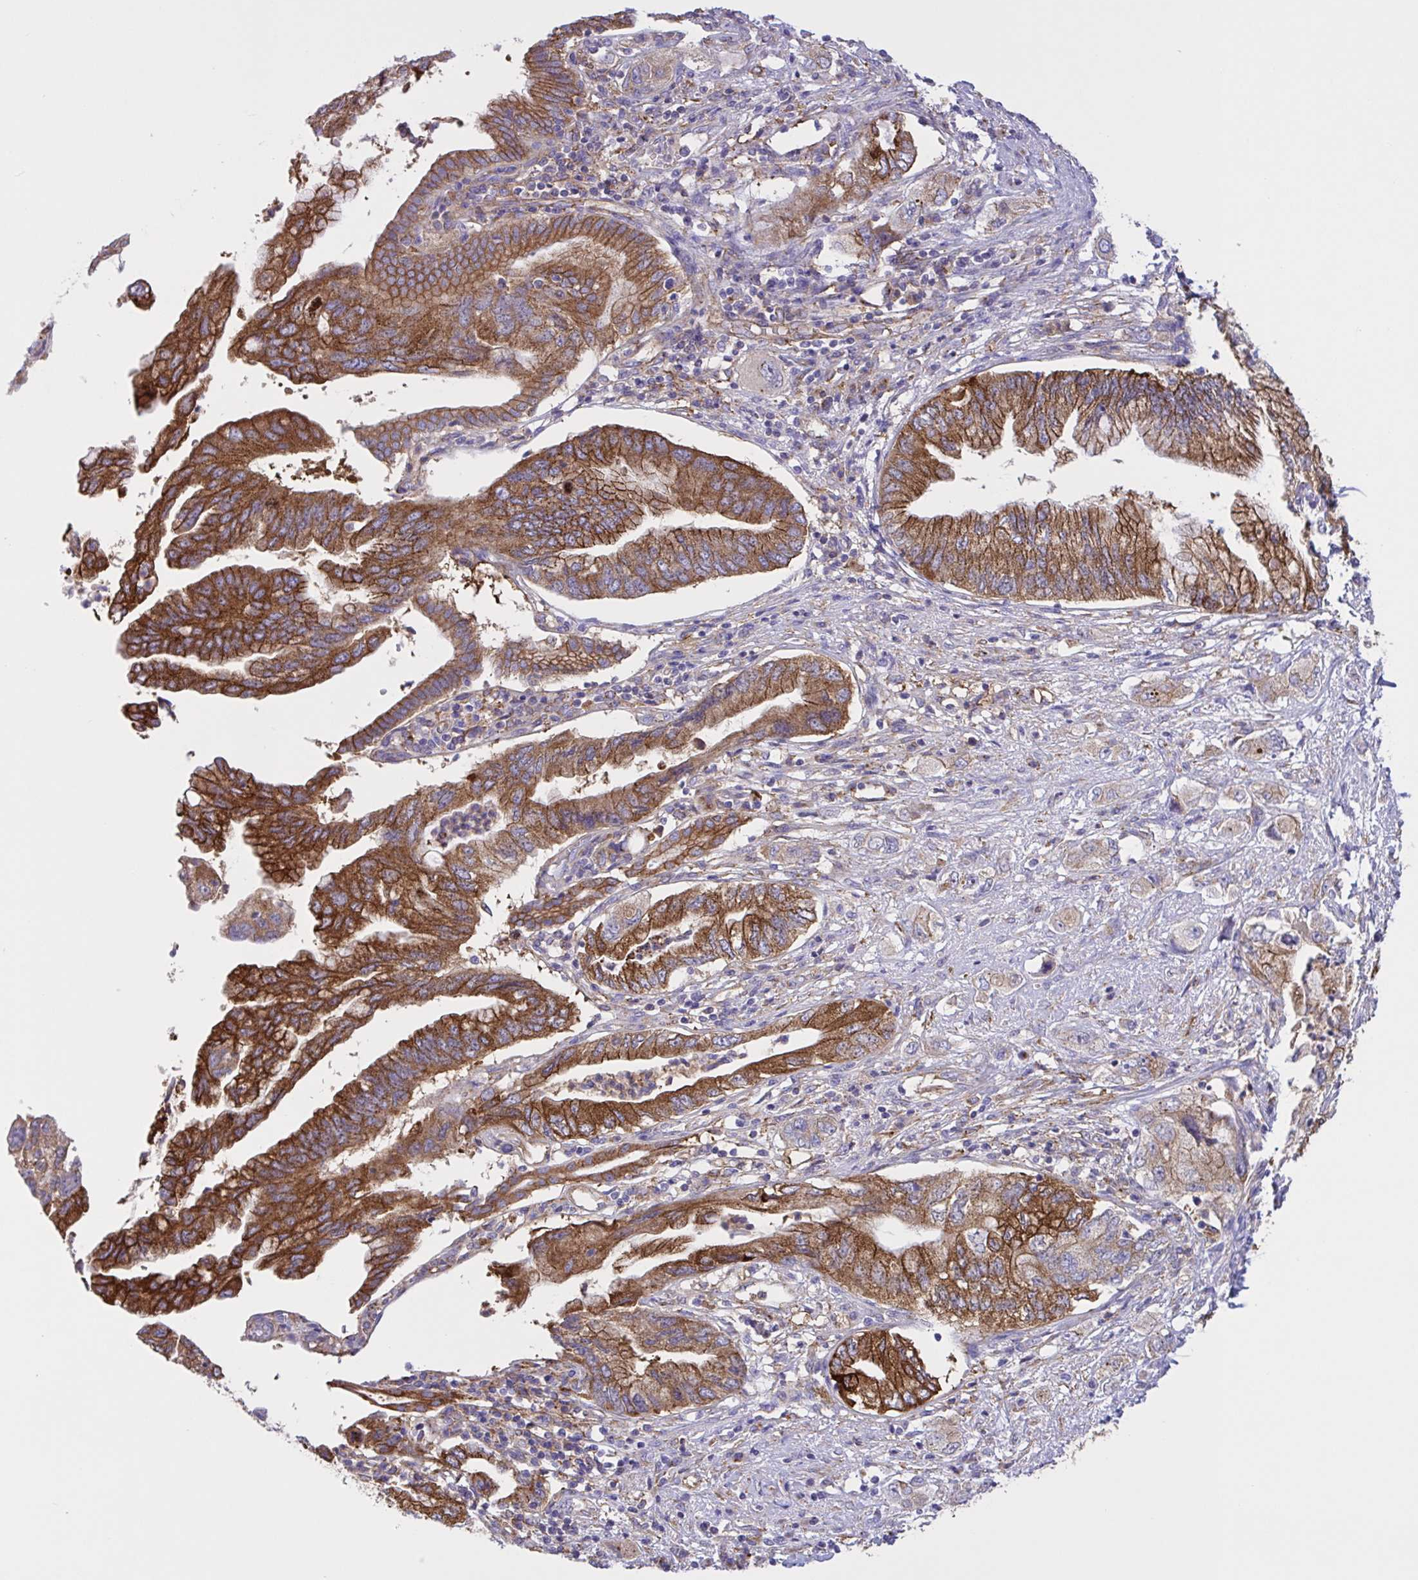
{"staining": {"intensity": "strong", "quantity": ">75%", "location": "cytoplasmic/membranous"}, "tissue": "pancreatic cancer", "cell_type": "Tumor cells", "image_type": "cancer", "snomed": [{"axis": "morphology", "description": "Adenocarcinoma, NOS"}, {"axis": "topography", "description": "Pancreas"}], "caption": "Immunohistochemical staining of pancreatic cancer exhibits high levels of strong cytoplasmic/membranous positivity in approximately >75% of tumor cells. Using DAB (brown) and hematoxylin (blue) stains, captured at high magnification using brightfield microscopy.", "gene": "OR51M1", "patient": {"sex": "female", "age": 73}}